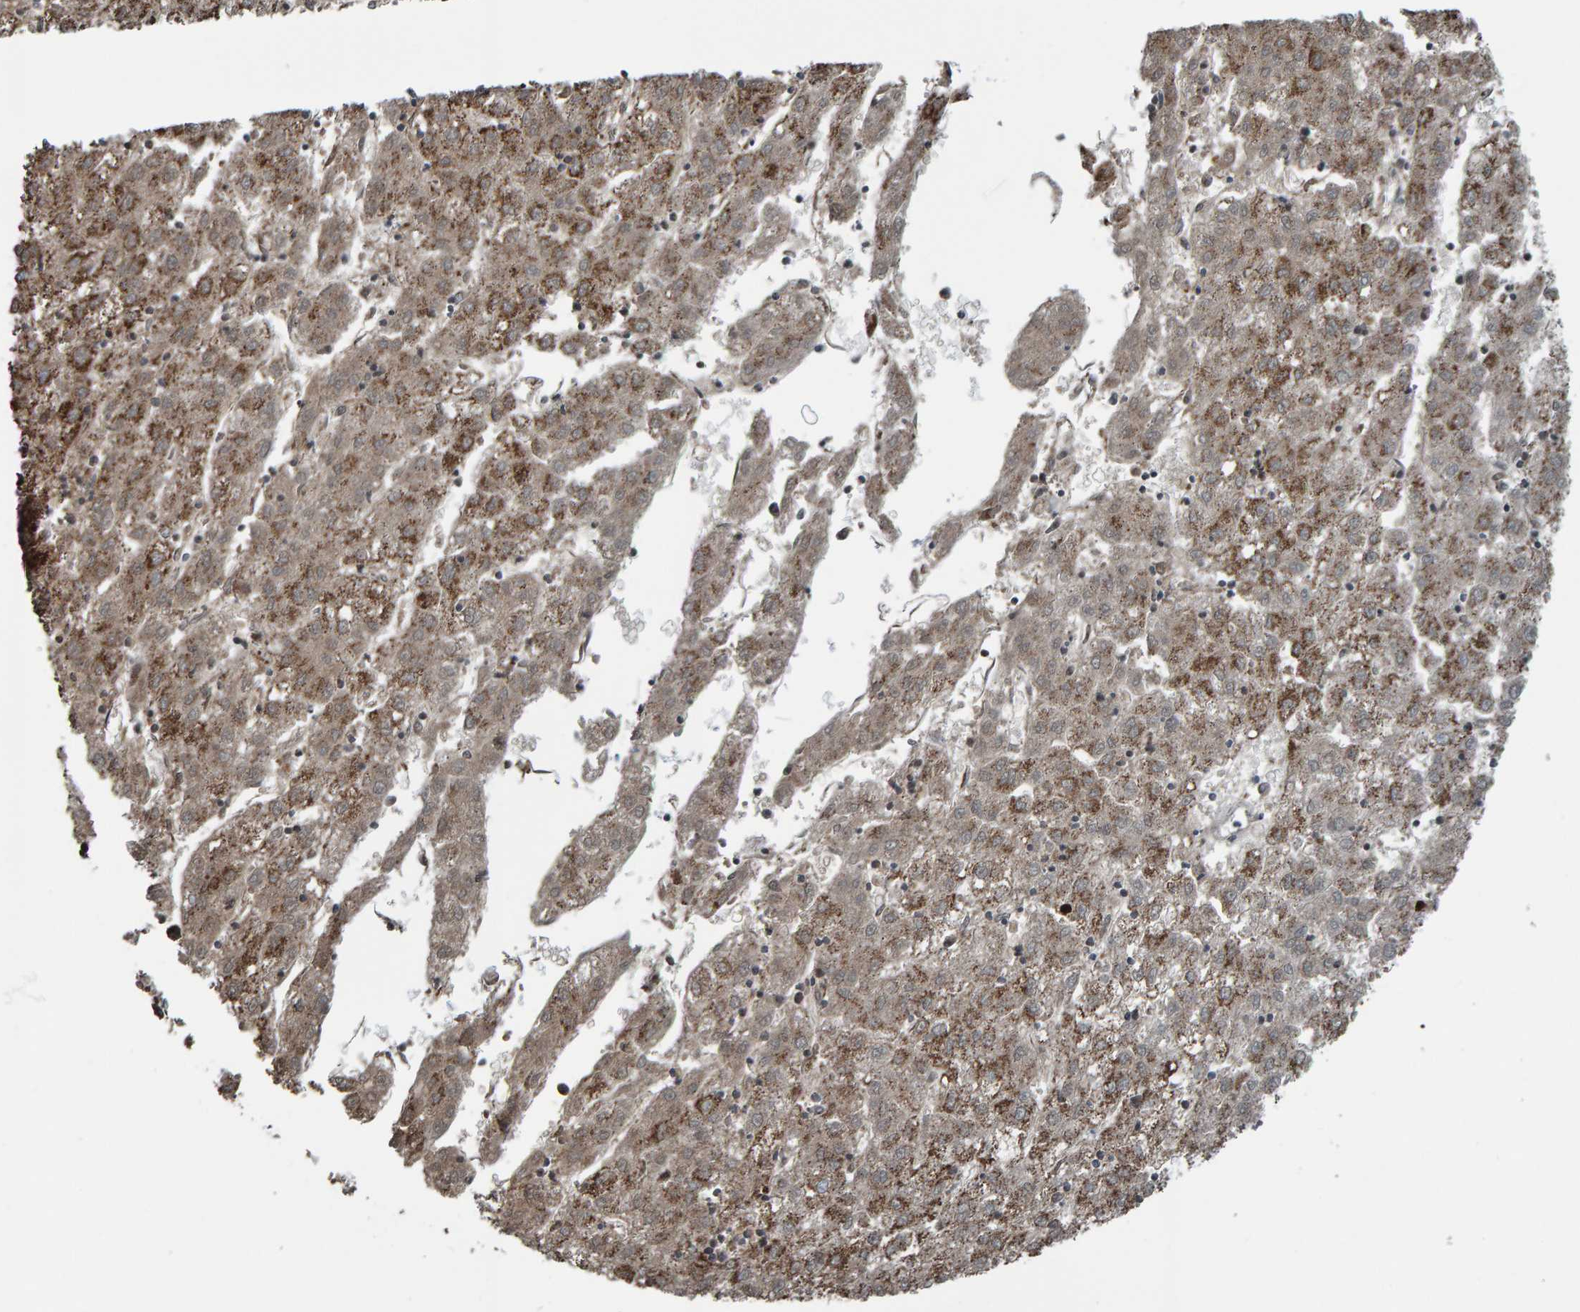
{"staining": {"intensity": "moderate", "quantity": ">75%", "location": "cytoplasmic/membranous"}, "tissue": "liver cancer", "cell_type": "Tumor cells", "image_type": "cancer", "snomed": [{"axis": "morphology", "description": "Carcinoma, Hepatocellular, NOS"}, {"axis": "topography", "description": "Liver"}], "caption": "Hepatocellular carcinoma (liver) tissue exhibits moderate cytoplasmic/membranous staining in approximately >75% of tumor cells (DAB (3,3'-diaminobenzidine) = brown stain, brightfield microscopy at high magnification).", "gene": "ZNF48", "patient": {"sex": "male", "age": 72}}